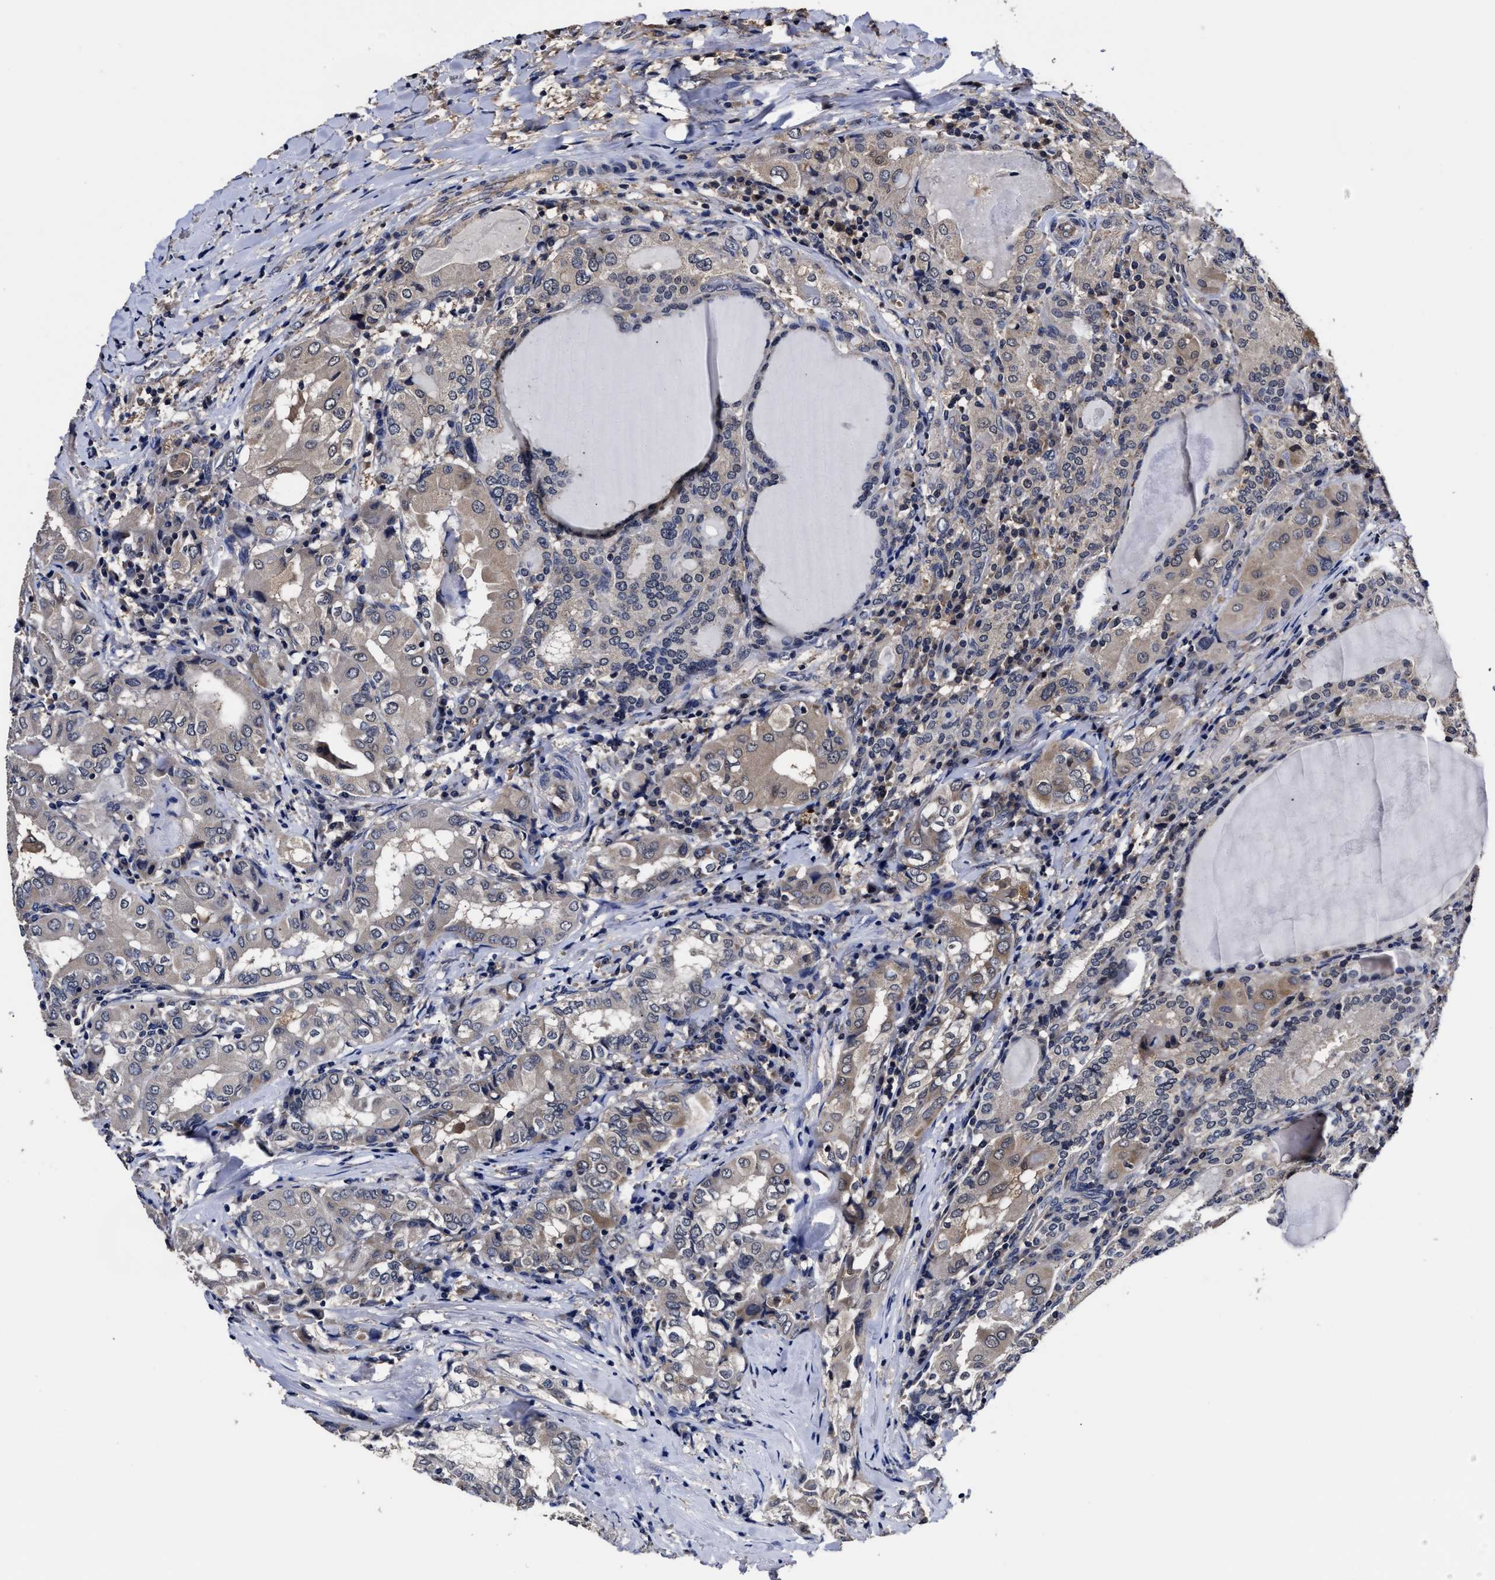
{"staining": {"intensity": "weak", "quantity": "25%-75%", "location": "cytoplasmic/membranous"}, "tissue": "thyroid cancer", "cell_type": "Tumor cells", "image_type": "cancer", "snomed": [{"axis": "morphology", "description": "Papillary adenocarcinoma, NOS"}, {"axis": "topography", "description": "Thyroid gland"}], "caption": "Thyroid cancer (papillary adenocarcinoma) tissue exhibits weak cytoplasmic/membranous staining in approximately 25%-75% of tumor cells", "gene": "SOCS5", "patient": {"sex": "female", "age": 42}}